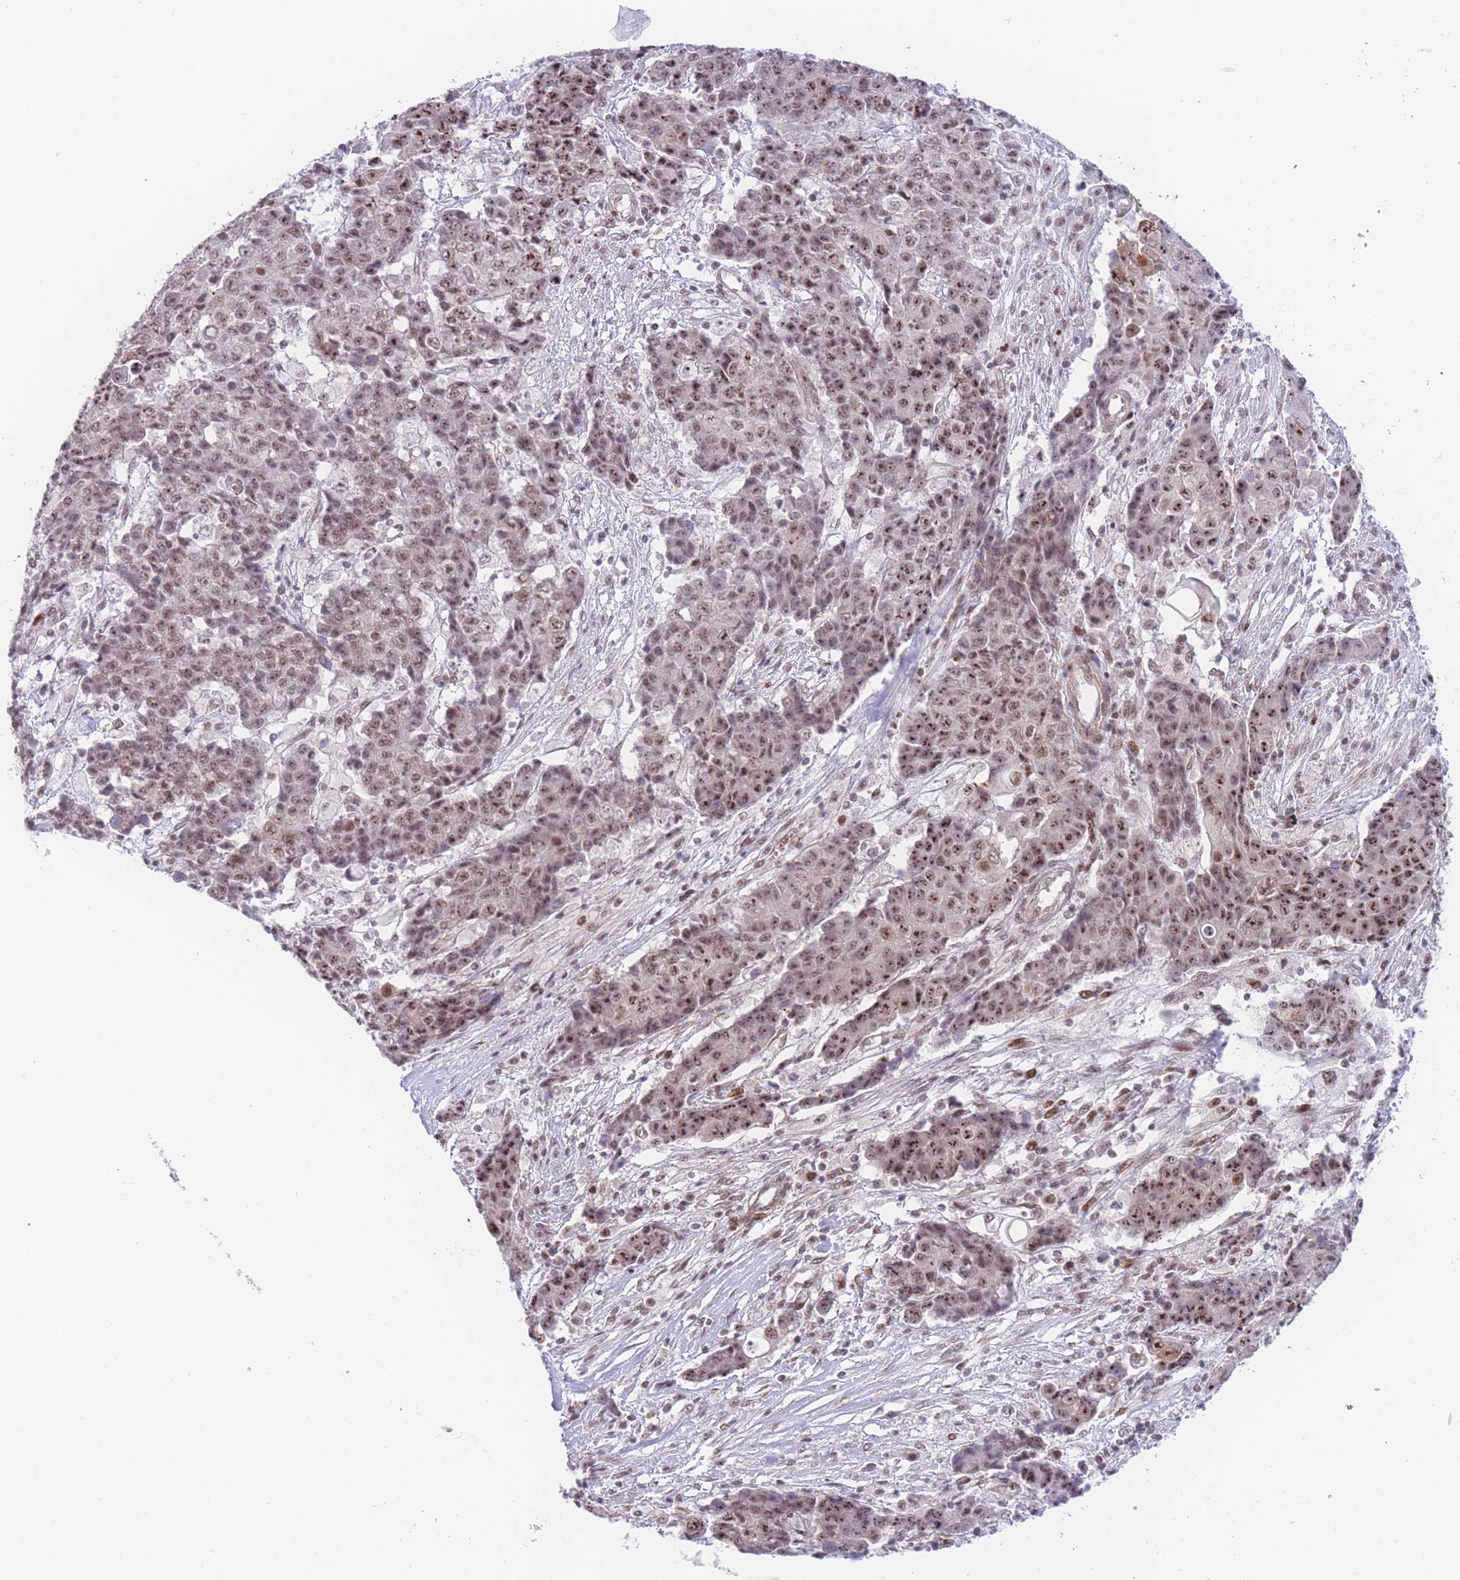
{"staining": {"intensity": "moderate", "quantity": ">75%", "location": "nuclear"}, "tissue": "ovarian cancer", "cell_type": "Tumor cells", "image_type": "cancer", "snomed": [{"axis": "morphology", "description": "Carcinoma, endometroid"}, {"axis": "topography", "description": "Ovary"}], "caption": "Immunohistochemical staining of human endometroid carcinoma (ovarian) shows medium levels of moderate nuclear protein staining in approximately >75% of tumor cells. (DAB (3,3'-diaminobenzidine) = brown stain, brightfield microscopy at high magnification).", "gene": "PCIF1", "patient": {"sex": "female", "age": 42}}